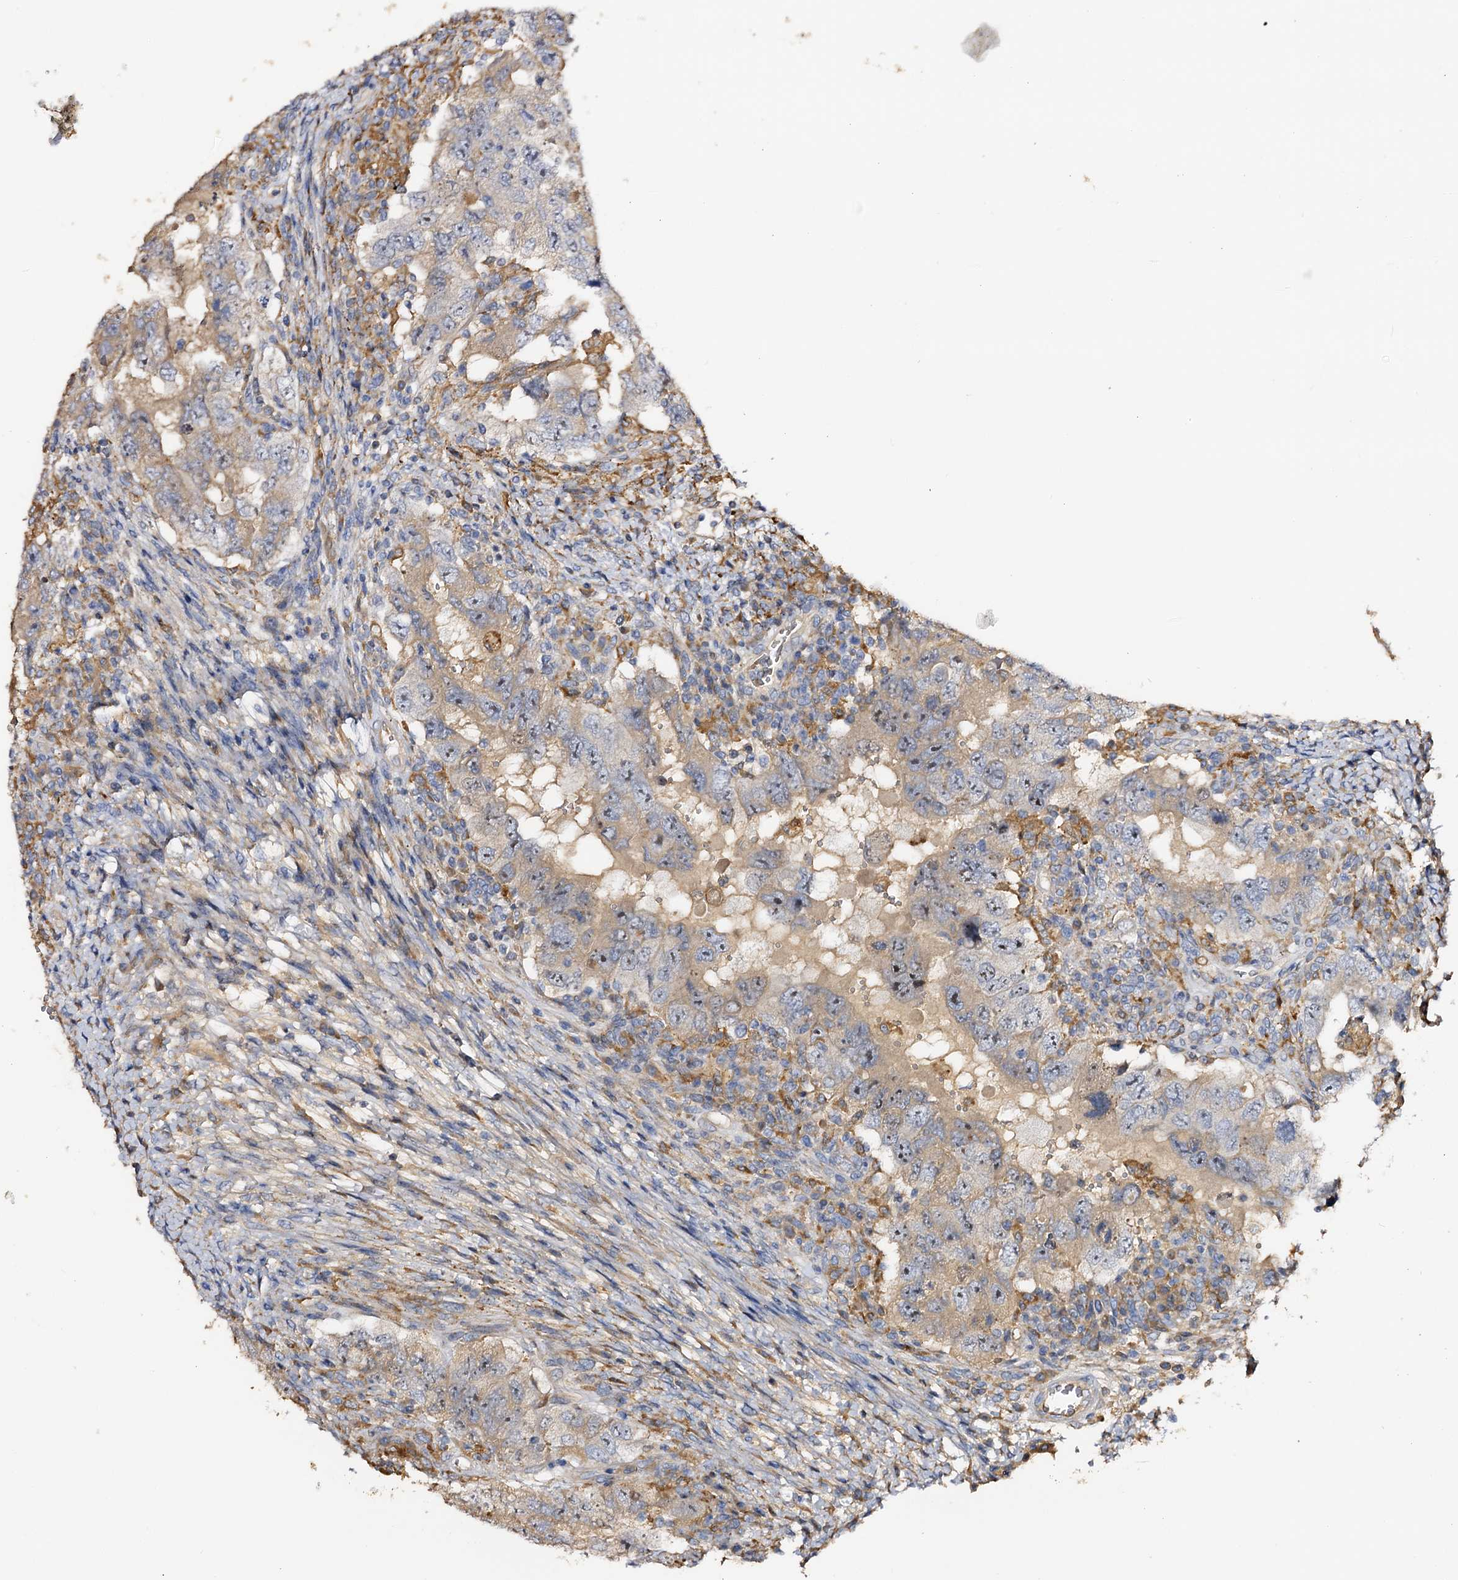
{"staining": {"intensity": "negative", "quantity": "none", "location": "none"}, "tissue": "testis cancer", "cell_type": "Tumor cells", "image_type": "cancer", "snomed": [{"axis": "morphology", "description": "Carcinoma, Embryonal, NOS"}, {"axis": "topography", "description": "Testis"}], "caption": "This is a micrograph of immunohistochemistry staining of testis cancer, which shows no staining in tumor cells.", "gene": "DMXL2", "patient": {"sex": "male", "age": 26}}